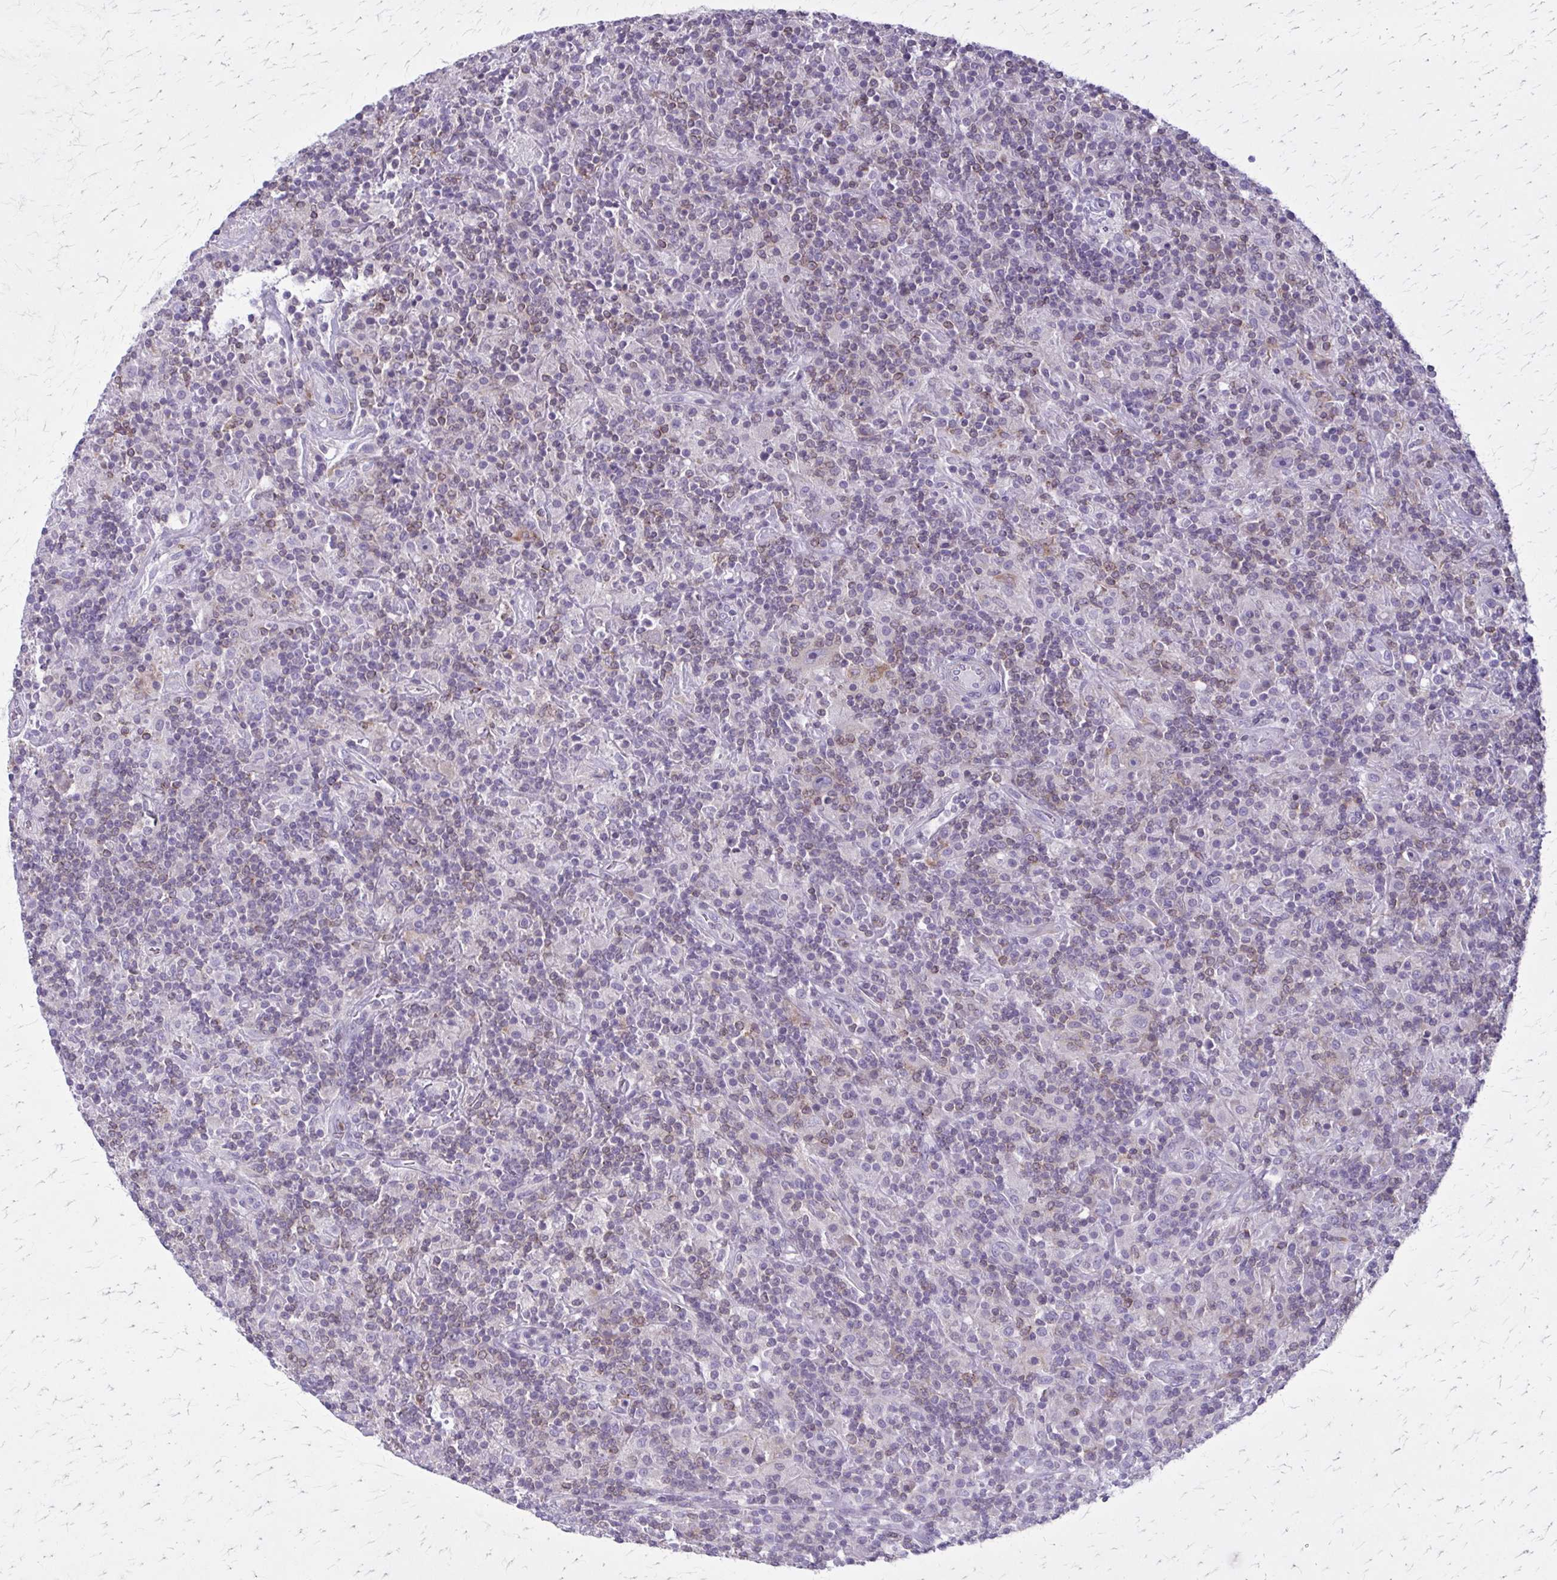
{"staining": {"intensity": "negative", "quantity": "none", "location": "none"}, "tissue": "lymphoma", "cell_type": "Tumor cells", "image_type": "cancer", "snomed": [{"axis": "morphology", "description": "Hodgkin's disease, NOS"}, {"axis": "topography", "description": "Lymph node"}], "caption": "Immunohistochemistry (IHC) of human Hodgkin's disease exhibits no positivity in tumor cells. Brightfield microscopy of IHC stained with DAB (3,3'-diaminobenzidine) (brown) and hematoxylin (blue), captured at high magnification.", "gene": "PITPNM1", "patient": {"sex": "male", "age": 70}}